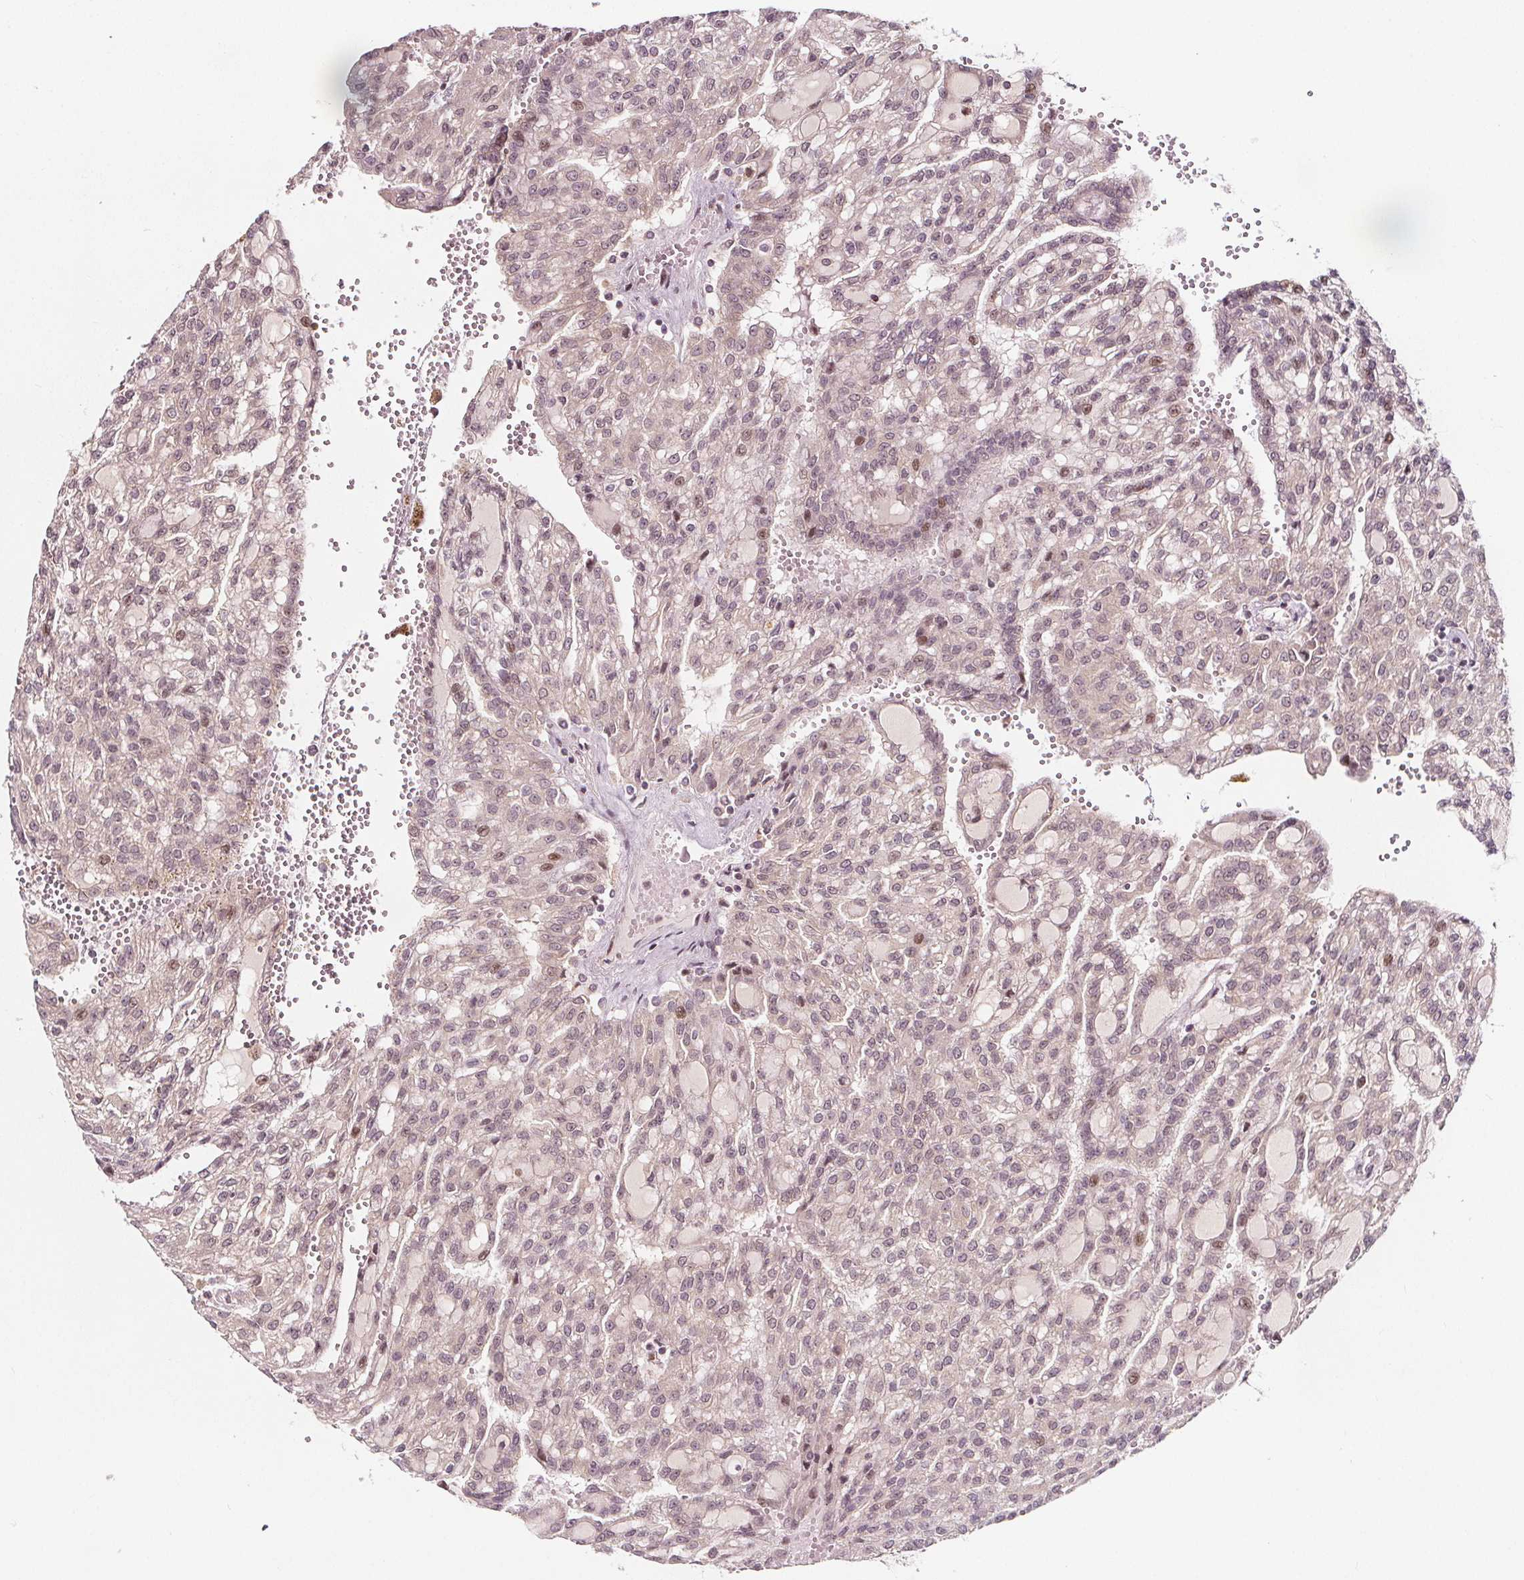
{"staining": {"intensity": "moderate", "quantity": "<25%", "location": "nuclear"}, "tissue": "renal cancer", "cell_type": "Tumor cells", "image_type": "cancer", "snomed": [{"axis": "morphology", "description": "Adenocarcinoma, NOS"}, {"axis": "topography", "description": "Kidney"}], "caption": "A photomicrograph of human renal adenocarcinoma stained for a protein shows moderate nuclear brown staining in tumor cells.", "gene": "AKT1S1", "patient": {"sex": "male", "age": 63}}